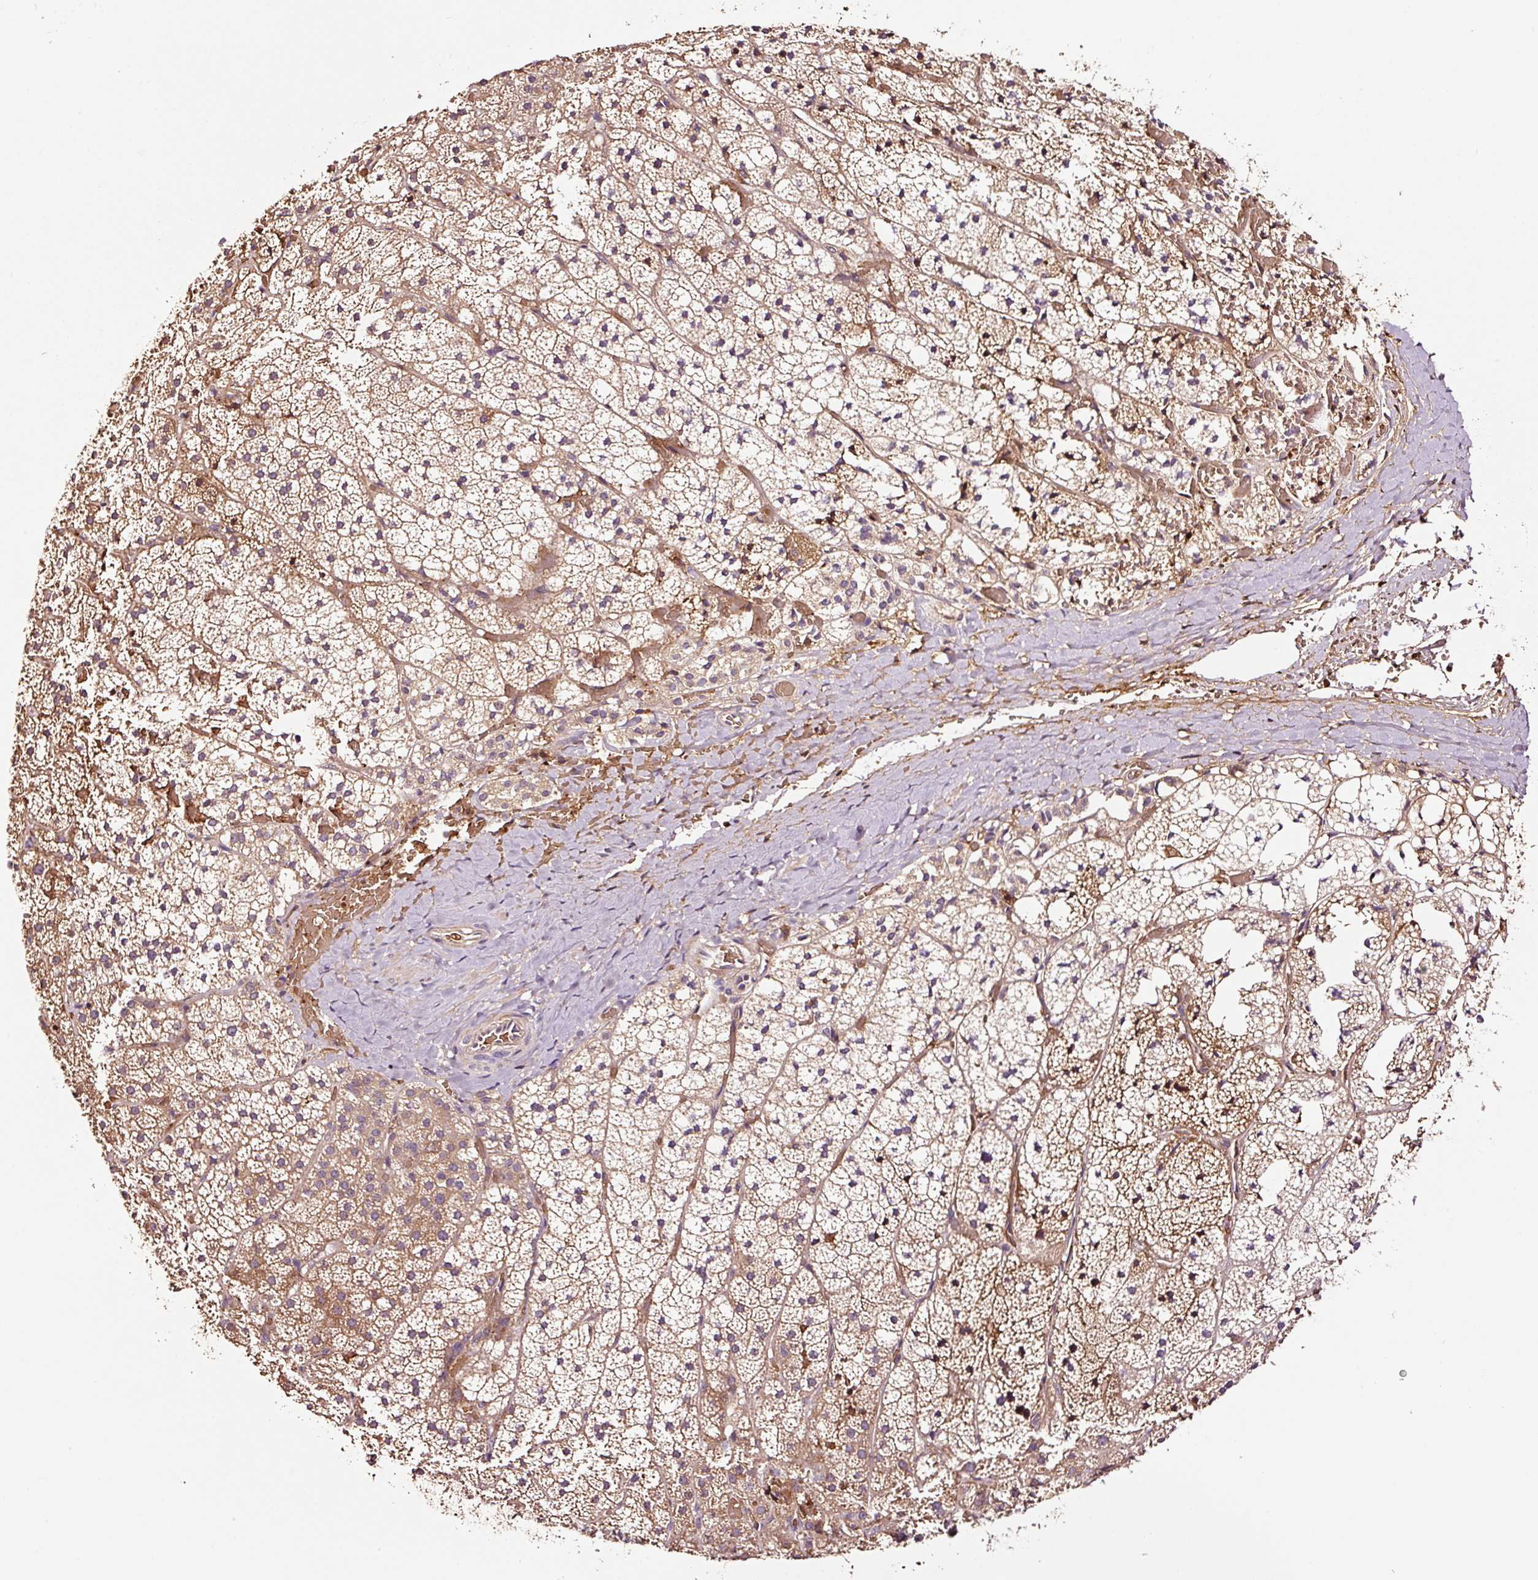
{"staining": {"intensity": "moderate", "quantity": ">75%", "location": "cytoplasmic/membranous"}, "tissue": "adrenal gland", "cell_type": "Glandular cells", "image_type": "normal", "snomed": [{"axis": "morphology", "description": "Normal tissue, NOS"}, {"axis": "topography", "description": "Adrenal gland"}], "caption": "DAB (3,3'-diaminobenzidine) immunohistochemical staining of benign human adrenal gland exhibits moderate cytoplasmic/membranous protein staining in approximately >75% of glandular cells. (DAB (3,3'-diaminobenzidine) = brown stain, brightfield microscopy at high magnification).", "gene": "PGLYRP2", "patient": {"sex": "male", "age": 53}}